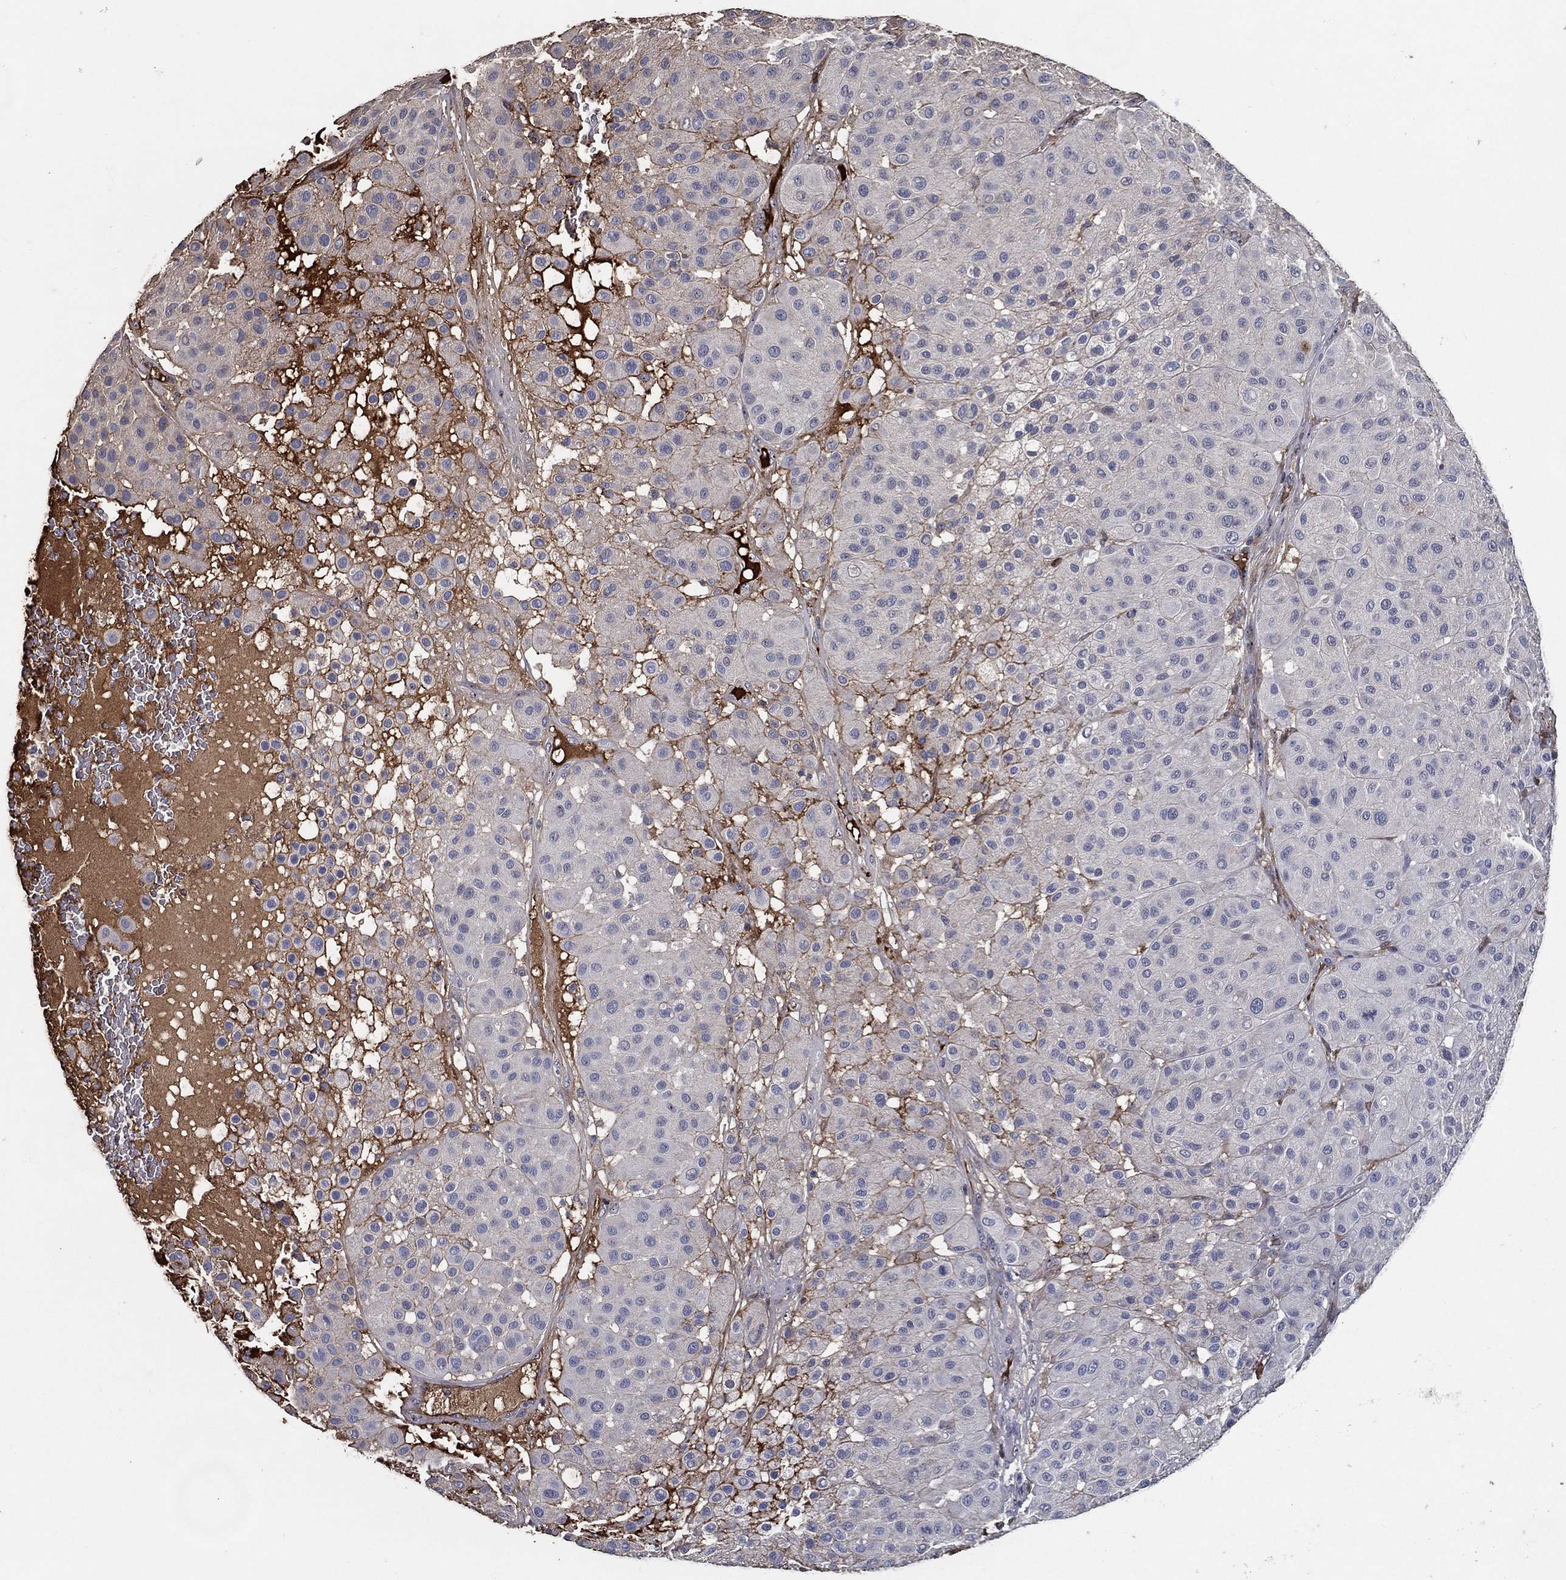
{"staining": {"intensity": "negative", "quantity": "none", "location": "none"}, "tissue": "melanoma", "cell_type": "Tumor cells", "image_type": "cancer", "snomed": [{"axis": "morphology", "description": "Malignant melanoma, Metastatic site"}, {"axis": "topography", "description": "Smooth muscle"}], "caption": "Protein analysis of malignant melanoma (metastatic site) reveals no significant staining in tumor cells.", "gene": "EFNA1", "patient": {"sex": "male", "age": 41}}